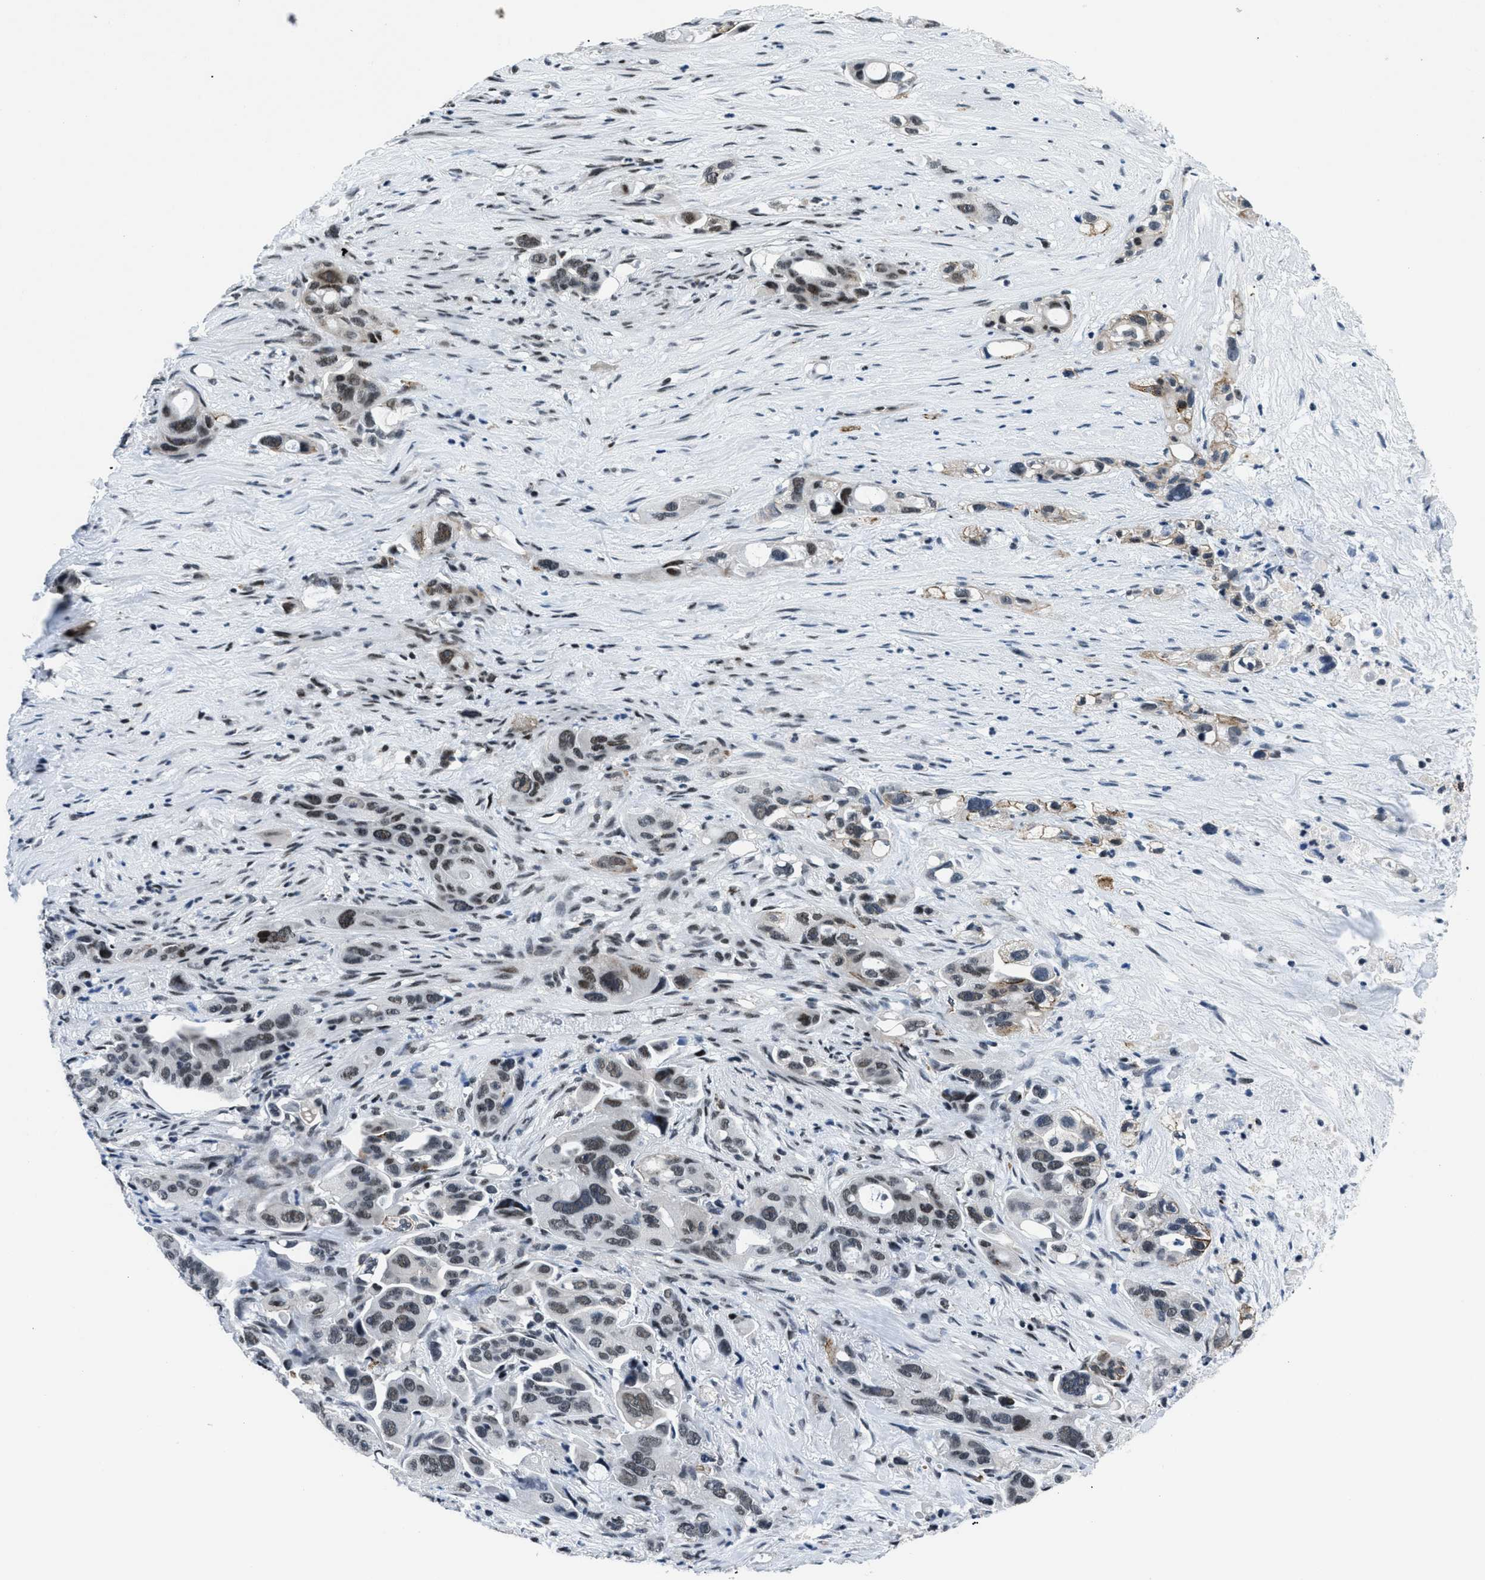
{"staining": {"intensity": "strong", "quantity": ">75%", "location": "nuclear"}, "tissue": "pancreatic cancer", "cell_type": "Tumor cells", "image_type": "cancer", "snomed": [{"axis": "morphology", "description": "Adenocarcinoma, NOS"}, {"axis": "topography", "description": "Pancreas"}], "caption": "This image displays immunohistochemistry (IHC) staining of human adenocarcinoma (pancreatic), with high strong nuclear staining in about >75% of tumor cells.", "gene": "SMARCB1", "patient": {"sex": "male", "age": 53}}